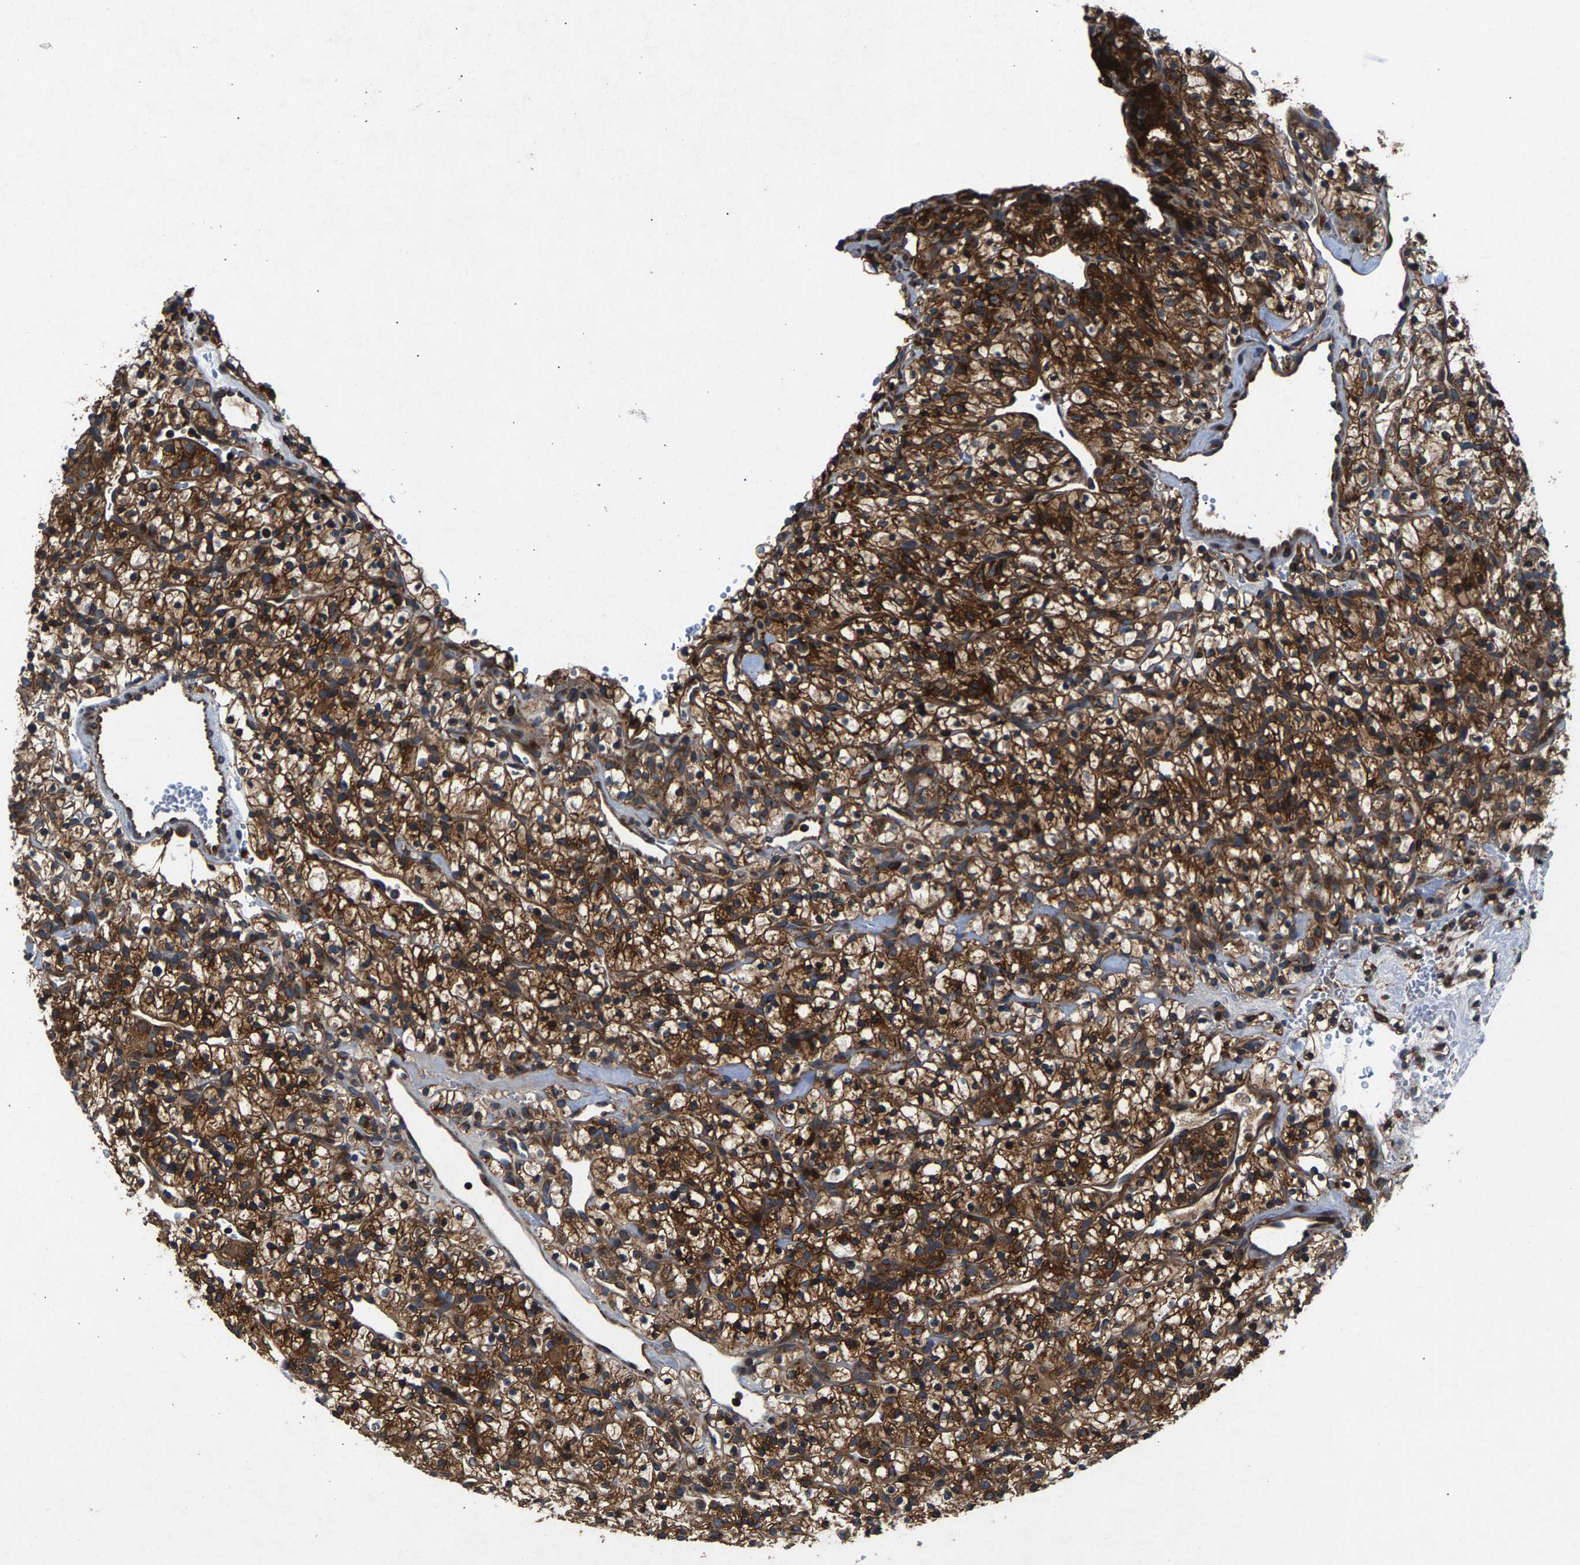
{"staining": {"intensity": "strong", "quantity": ">75%", "location": "cytoplasmic/membranous"}, "tissue": "renal cancer", "cell_type": "Tumor cells", "image_type": "cancer", "snomed": [{"axis": "morphology", "description": "Adenocarcinoma, NOS"}, {"axis": "topography", "description": "Kidney"}], "caption": "Immunohistochemical staining of human renal cancer demonstrates high levels of strong cytoplasmic/membranous protein staining in about >75% of tumor cells.", "gene": "LPCAT1", "patient": {"sex": "female", "age": 57}}